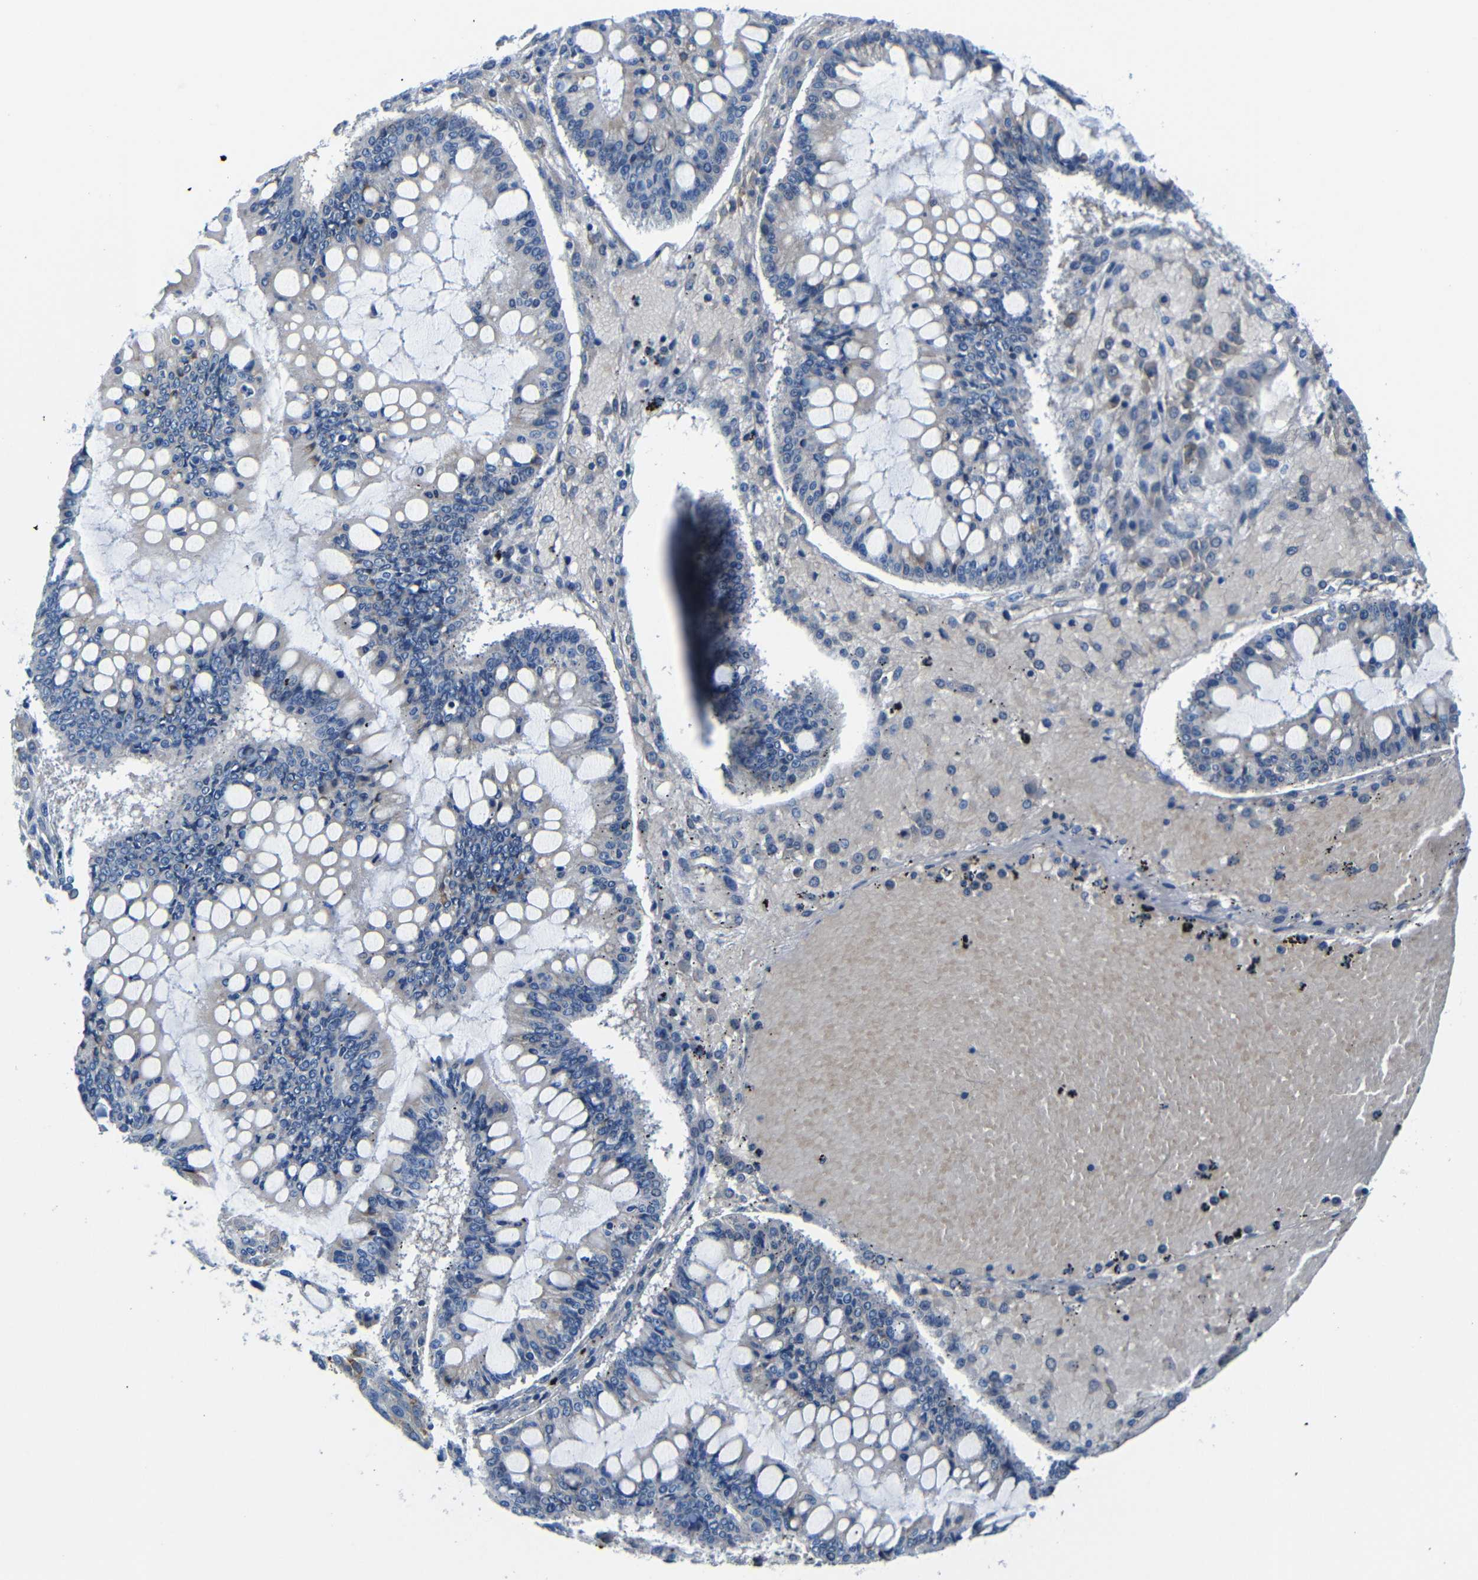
{"staining": {"intensity": "negative", "quantity": "none", "location": "none"}, "tissue": "ovarian cancer", "cell_type": "Tumor cells", "image_type": "cancer", "snomed": [{"axis": "morphology", "description": "Cystadenocarcinoma, mucinous, NOS"}, {"axis": "topography", "description": "Ovary"}], "caption": "There is no significant positivity in tumor cells of ovarian cancer.", "gene": "TNFAIP1", "patient": {"sex": "female", "age": 73}}